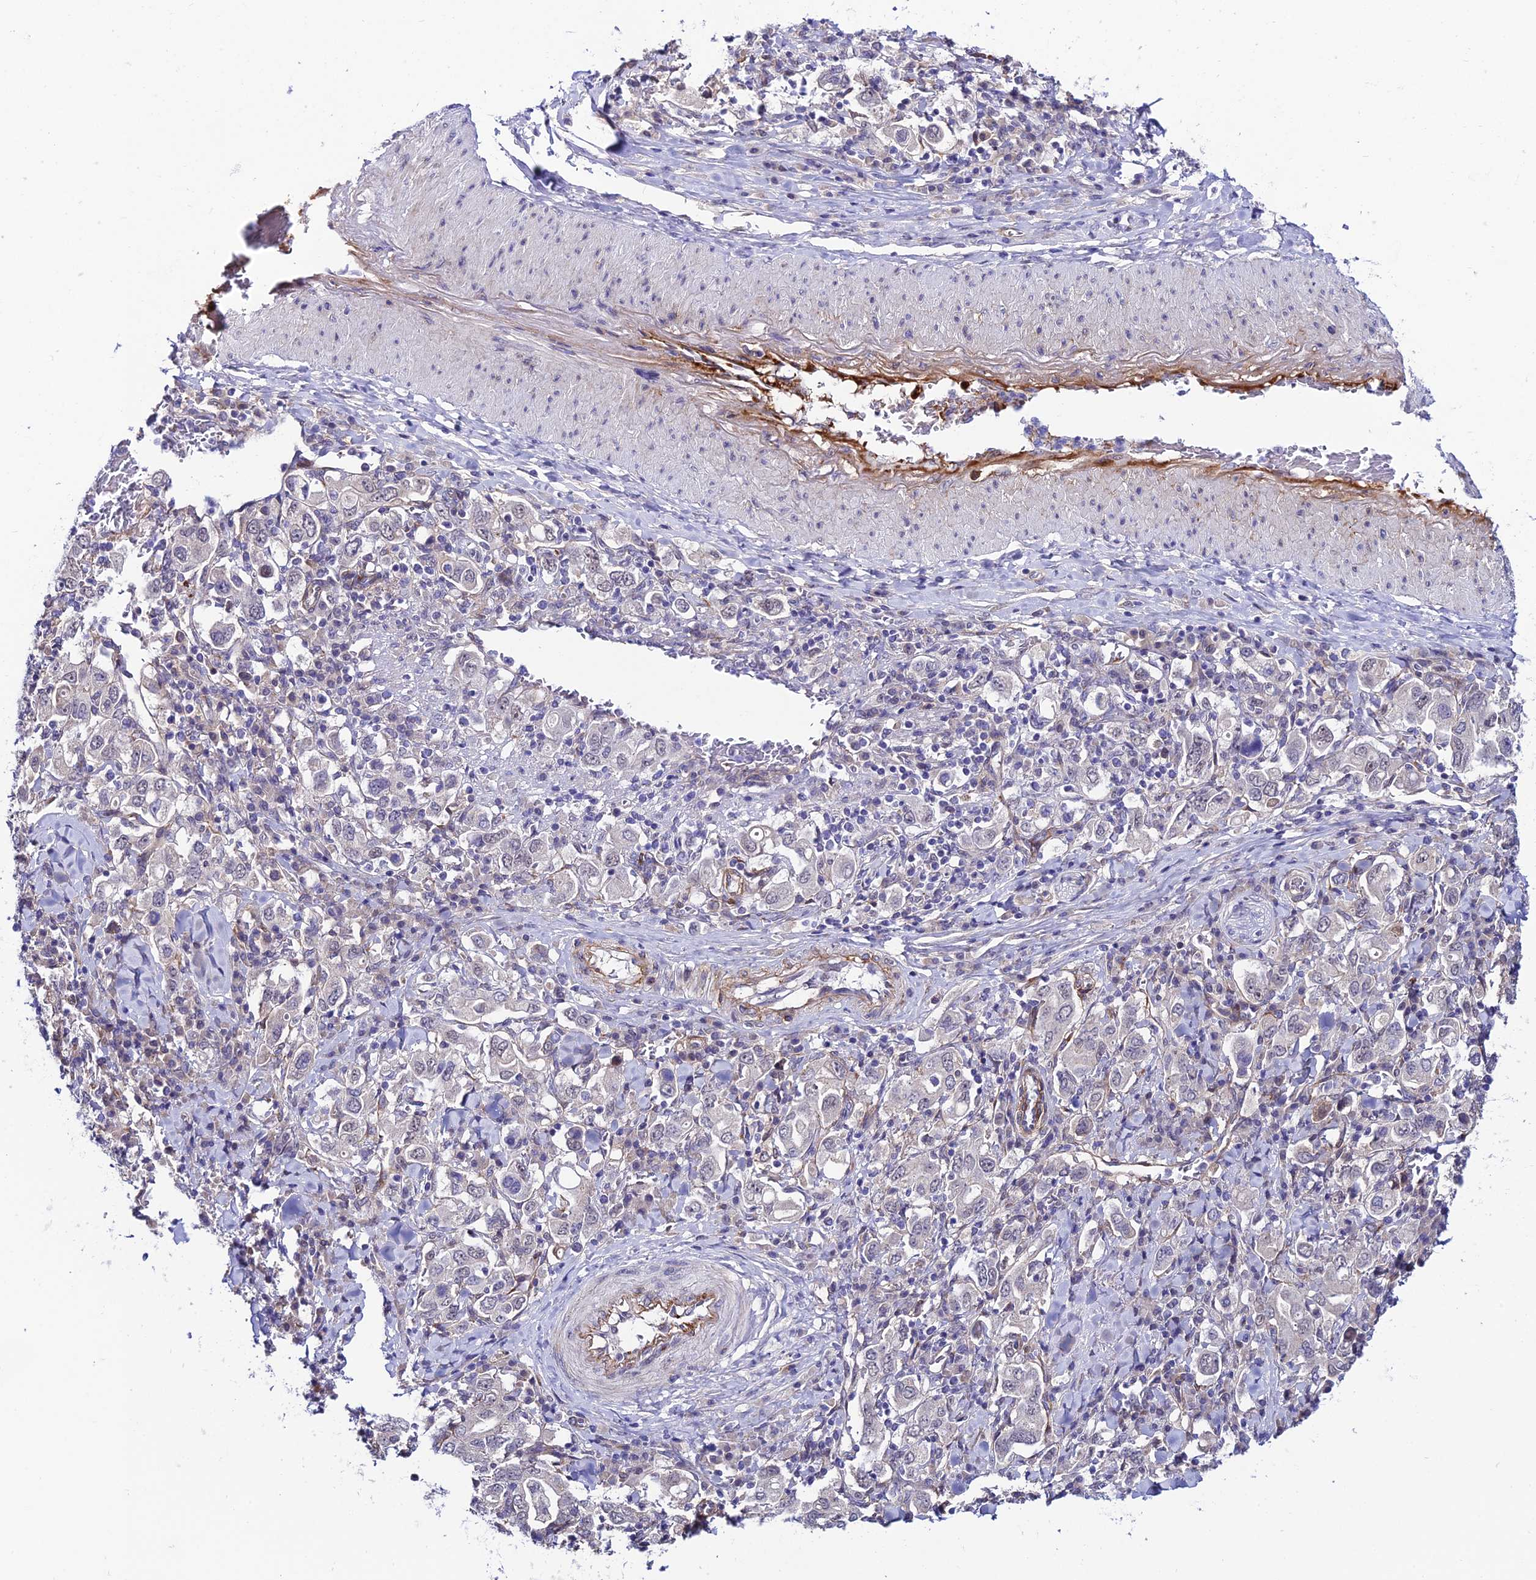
{"staining": {"intensity": "negative", "quantity": "none", "location": "none"}, "tissue": "stomach cancer", "cell_type": "Tumor cells", "image_type": "cancer", "snomed": [{"axis": "morphology", "description": "Adenocarcinoma, NOS"}, {"axis": "topography", "description": "Stomach, upper"}], "caption": "This is an IHC photomicrograph of human stomach cancer (adenocarcinoma). There is no expression in tumor cells.", "gene": "SYT15", "patient": {"sex": "male", "age": 62}}